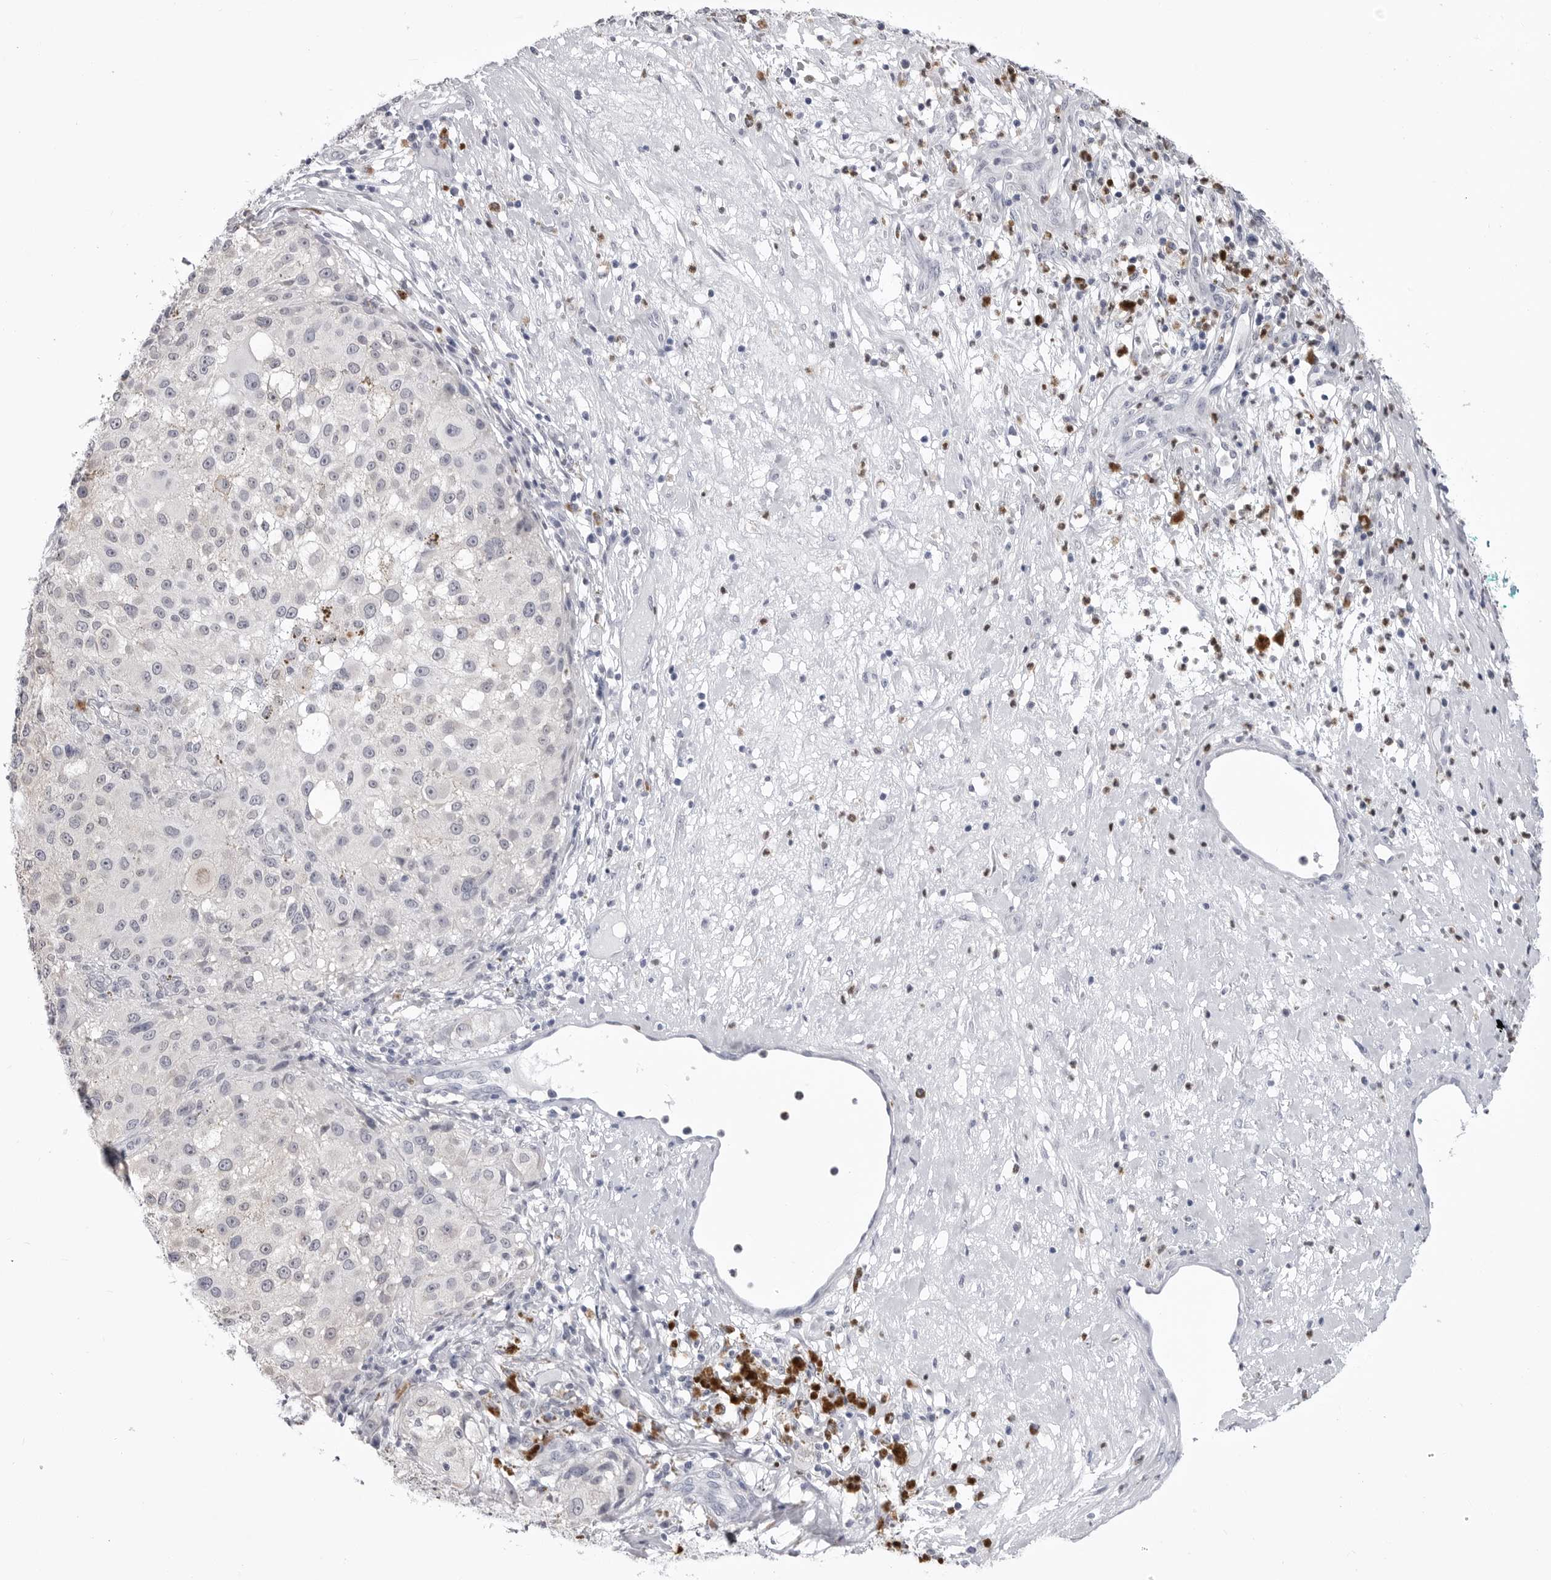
{"staining": {"intensity": "negative", "quantity": "none", "location": "none"}, "tissue": "melanoma", "cell_type": "Tumor cells", "image_type": "cancer", "snomed": [{"axis": "morphology", "description": "Necrosis, NOS"}, {"axis": "morphology", "description": "Malignant melanoma, NOS"}, {"axis": "topography", "description": "Skin"}], "caption": "IHC photomicrograph of human melanoma stained for a protein (brown), which exhibits no expression in tumor cells.", "gene": "STAP2", "patient": {"sex": "female", "age": 87}}